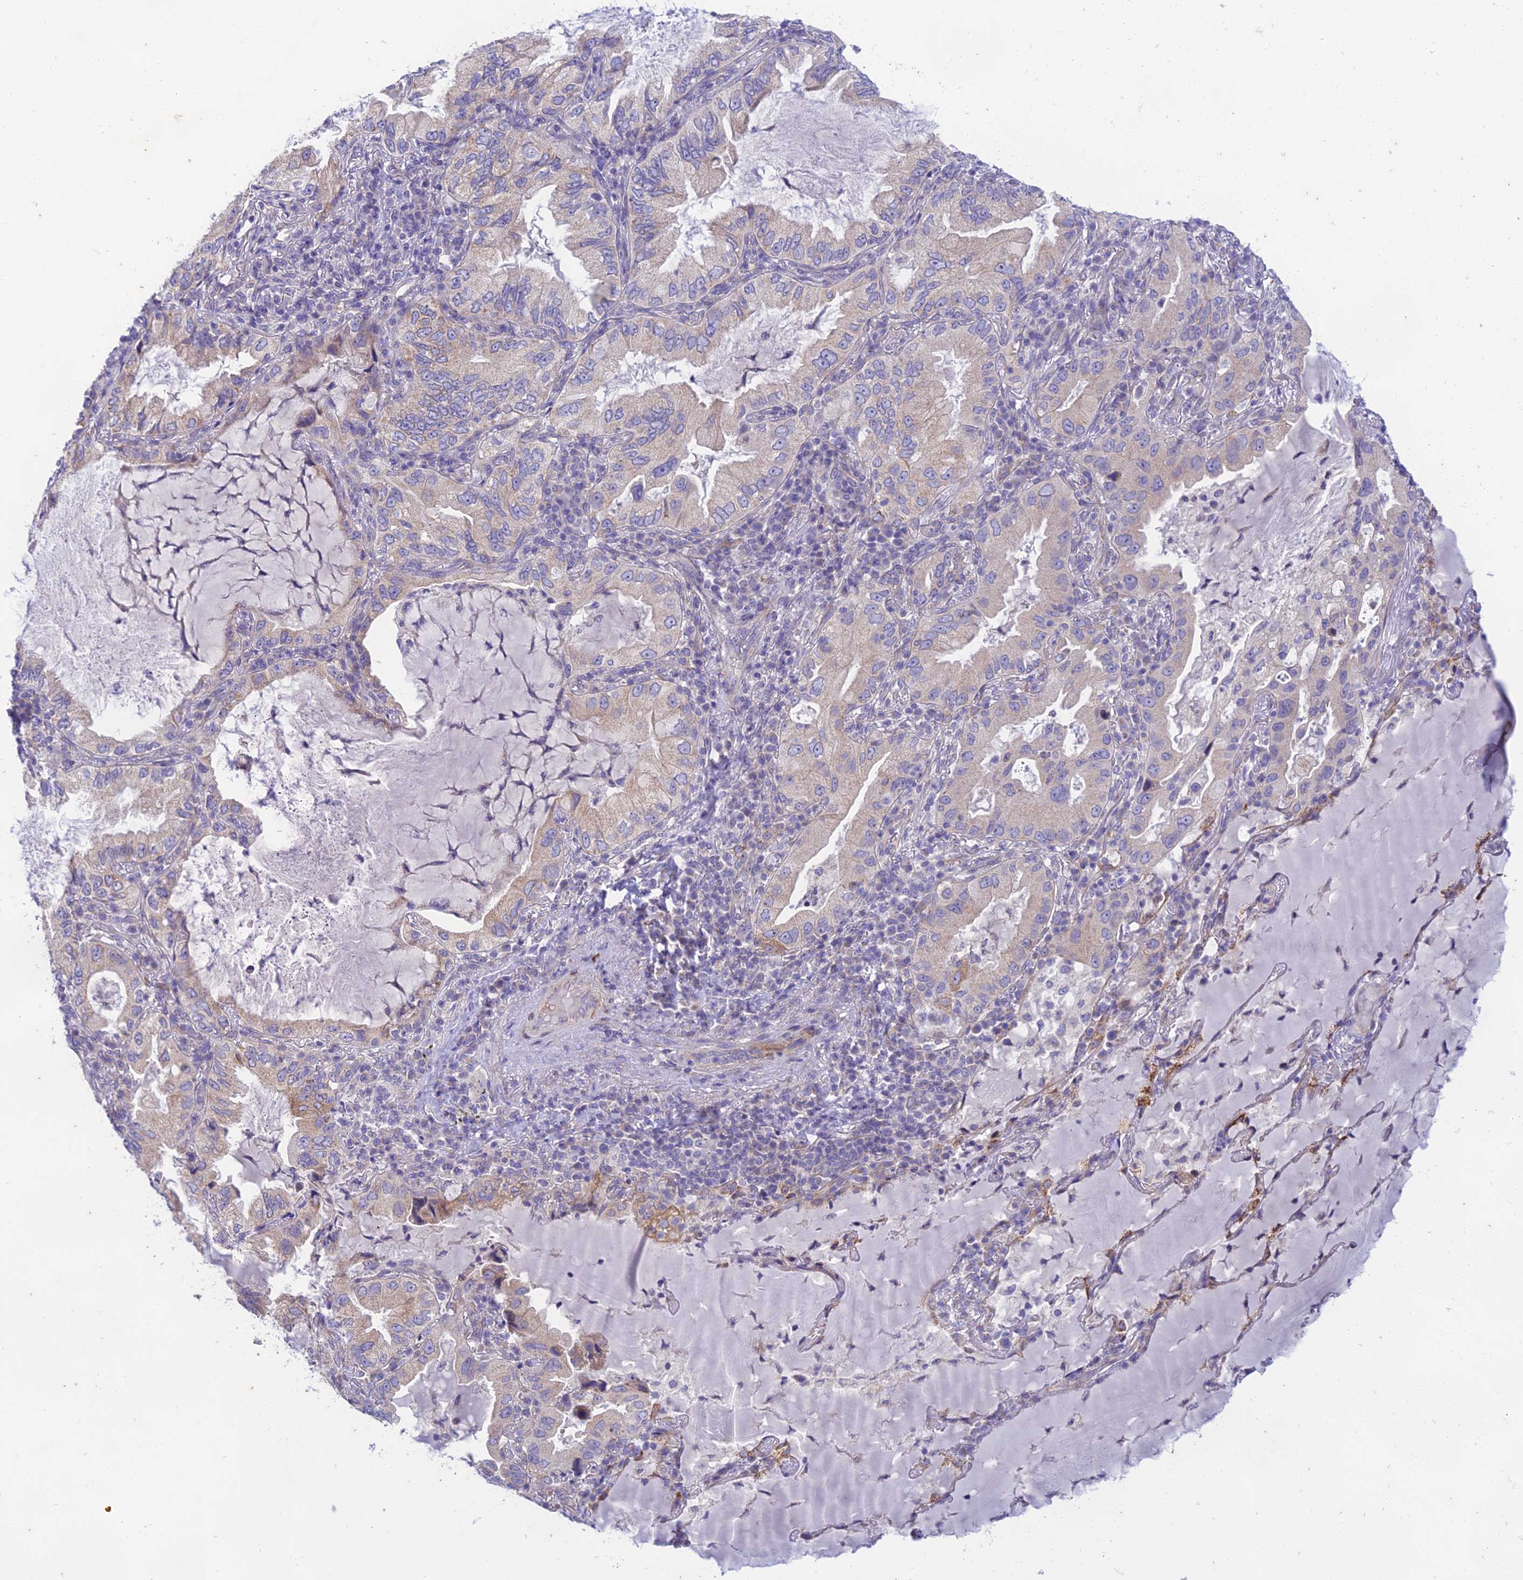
{"staining": {"intensity": "moderate", "quantity": "<25%", "location": "cytoplasmic/membranous"}, "tissue": "lung cancer", "cell_type": "Tumor cells", "image_type": "cancer", "snomed": [{"axis": "morphology", "description": "Adenocarcinoma, NOS"}, {"axis": "topography", "description": "Lung"}], "caption": "Protein staining shows moderate cytoplasmic/membranous staining in approximately <25% of tumor cells in lung adenocarcinoma.", "gene": "PTCD2", "patient": {"sex": "female", "age": 69}}